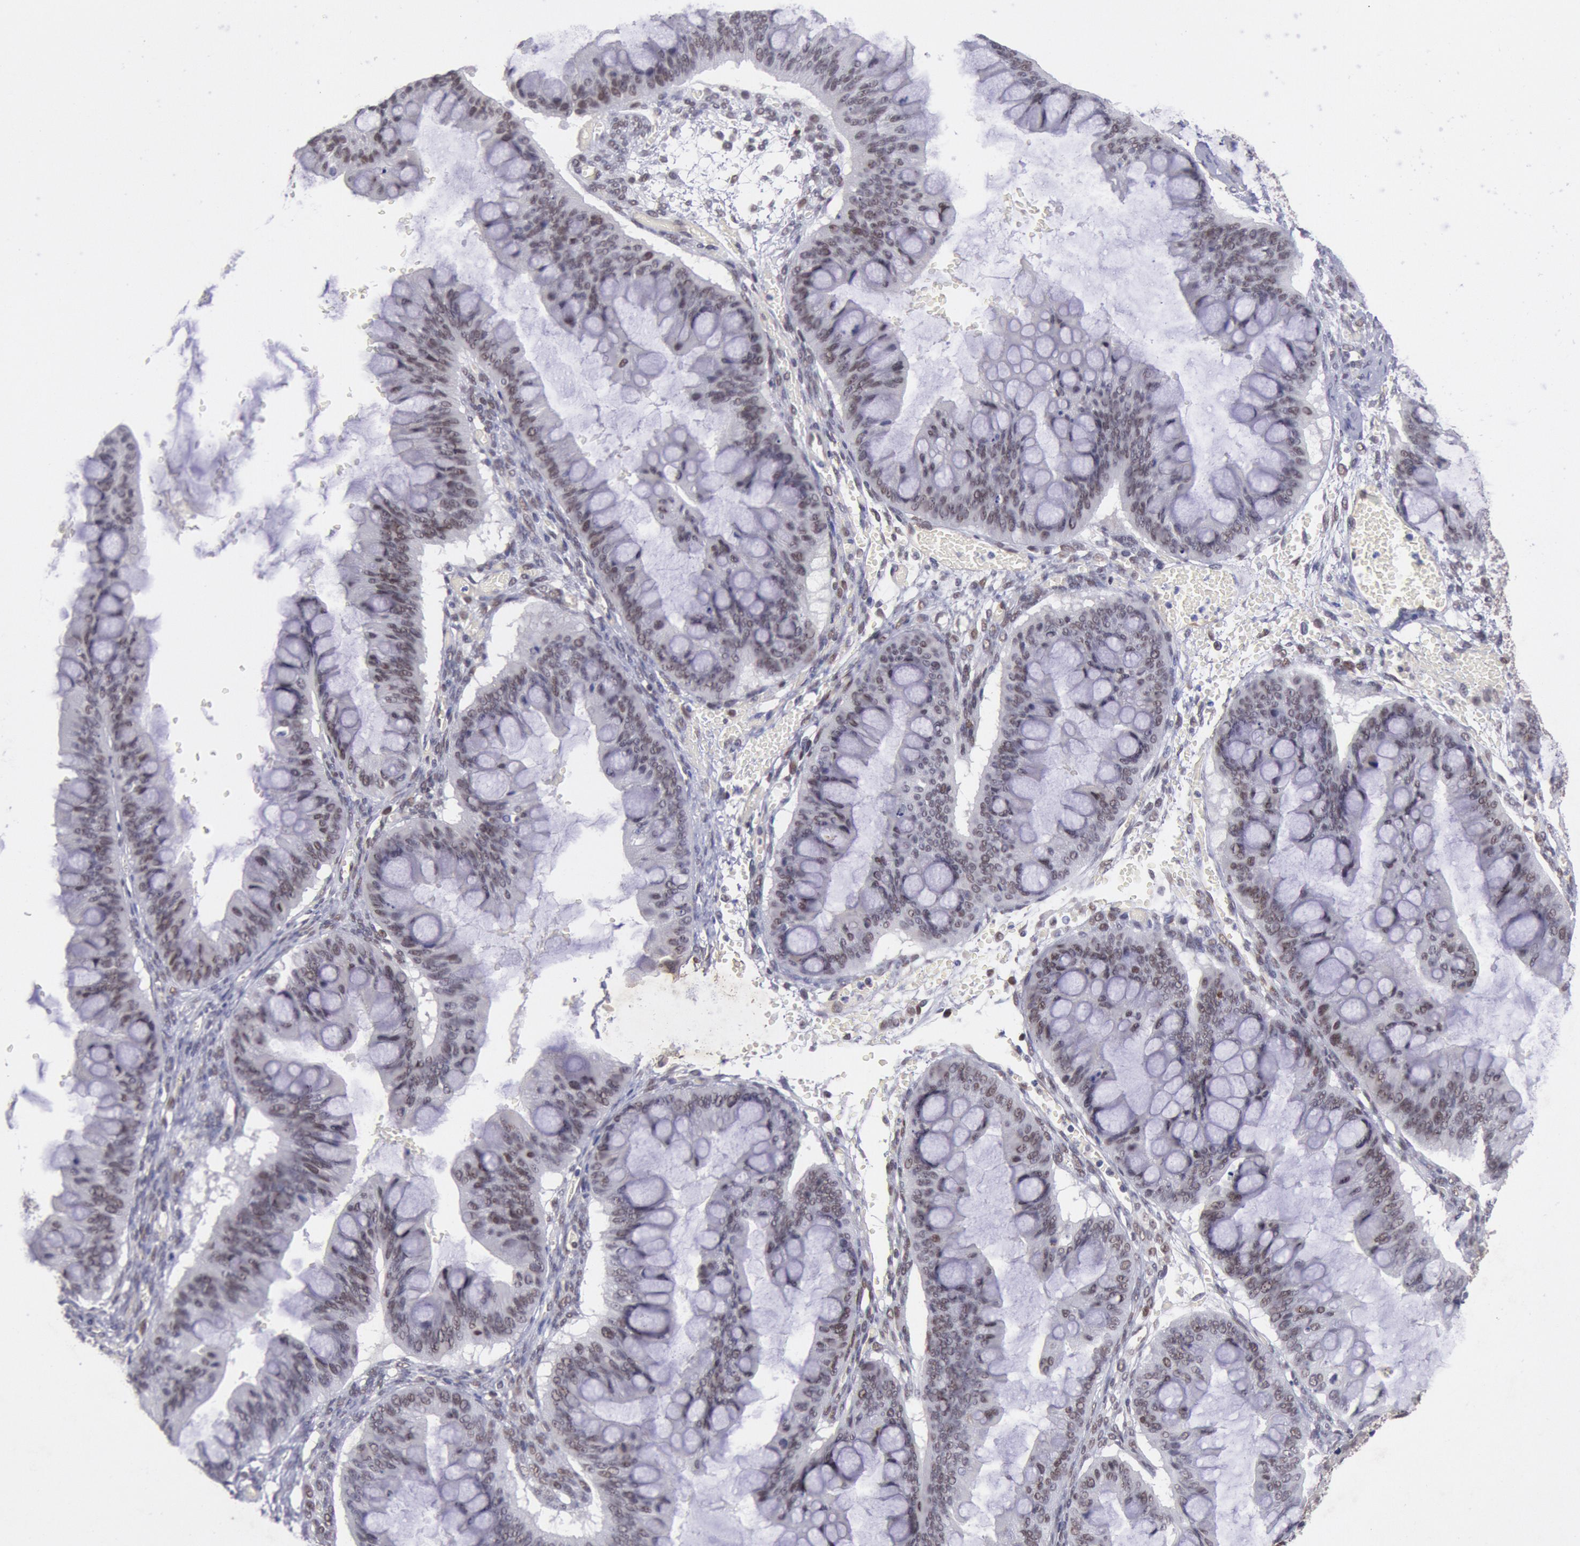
{"staining": {"intensity": "weak", "quantity": ">75%", "location": "nuclear"}, "tissue": "ovarian cancer", "cell_type": "Tumor cells", "image_type": "cancer", "snomed": [{"axis": "morphology", "description": "Cystadenocarcinoma, mucinous, NOS"}, {"axis": "topography", "description": "Ovary"}], "caption": "IHC photomicrograph of neoplastic tissue: ovarian mucinous cystadenocarcinoma stained using immunohistochemistry (IHC) reveals low levels of weak protein expression localized specifically in the nuclear of tumor cells, appearing as a nuclear brown color.", "gene": "CDKN2B", "patient": {"sex": "female", "age": 73}}